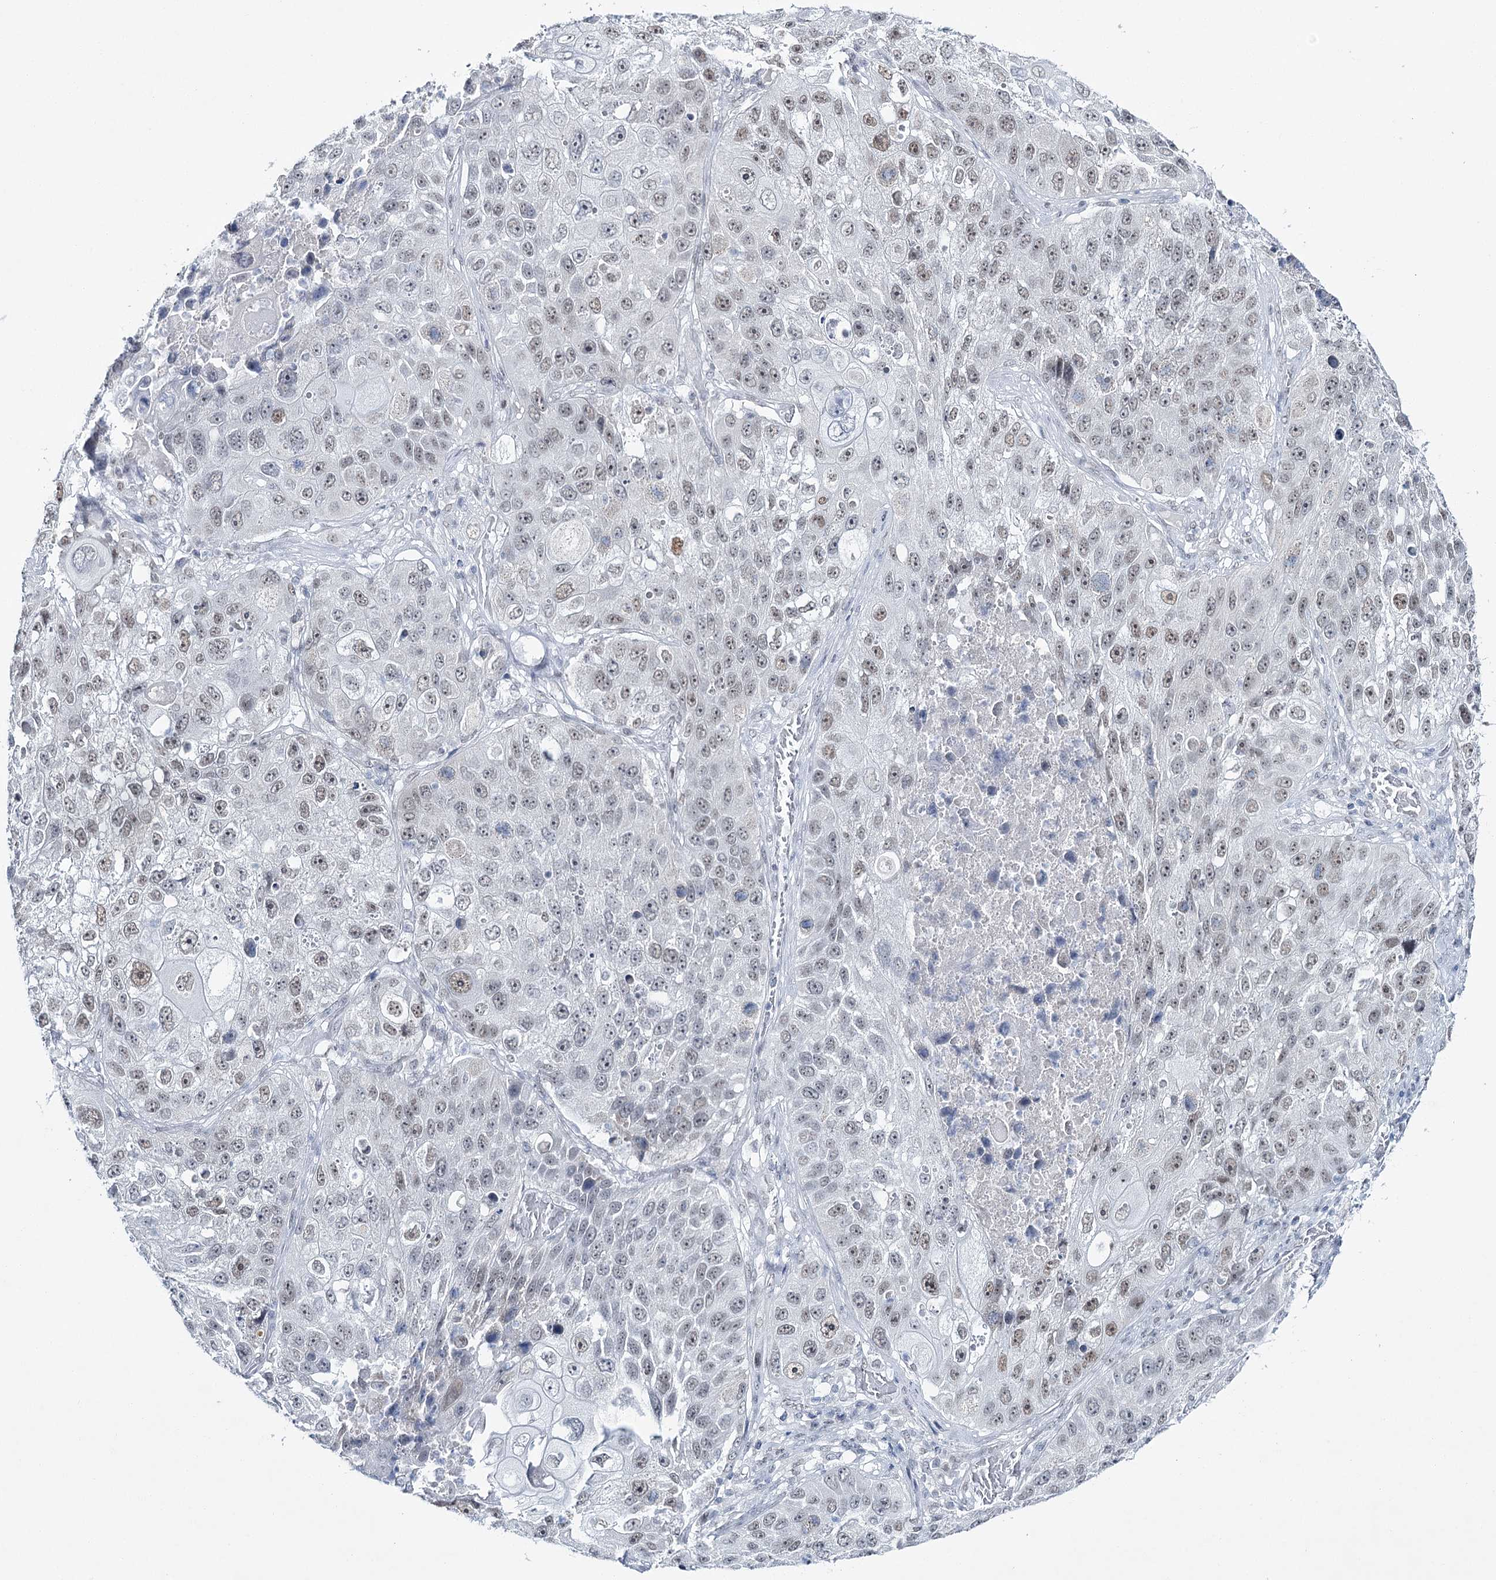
{"staining": {"intensity": "weak", "quantity": ">75%", "location": "nuclear"}, "tissue": "lung cancer", "cell_type": "Tumor cells", "image_type": "cancer", "snomed": [{"axis": "morphology", "description": "Squamous cell carcinoma, NOS"}, {"axis": "topography", "description": "Lung"}], "caption": "The photomicrograph shows a brown stain indicating the presence of a protein in the nuclear of tumor cells in squamous cell carcinoma (lung).", "gene": "ZC3H8", "patient": {"sex": "male", "age": 61}}